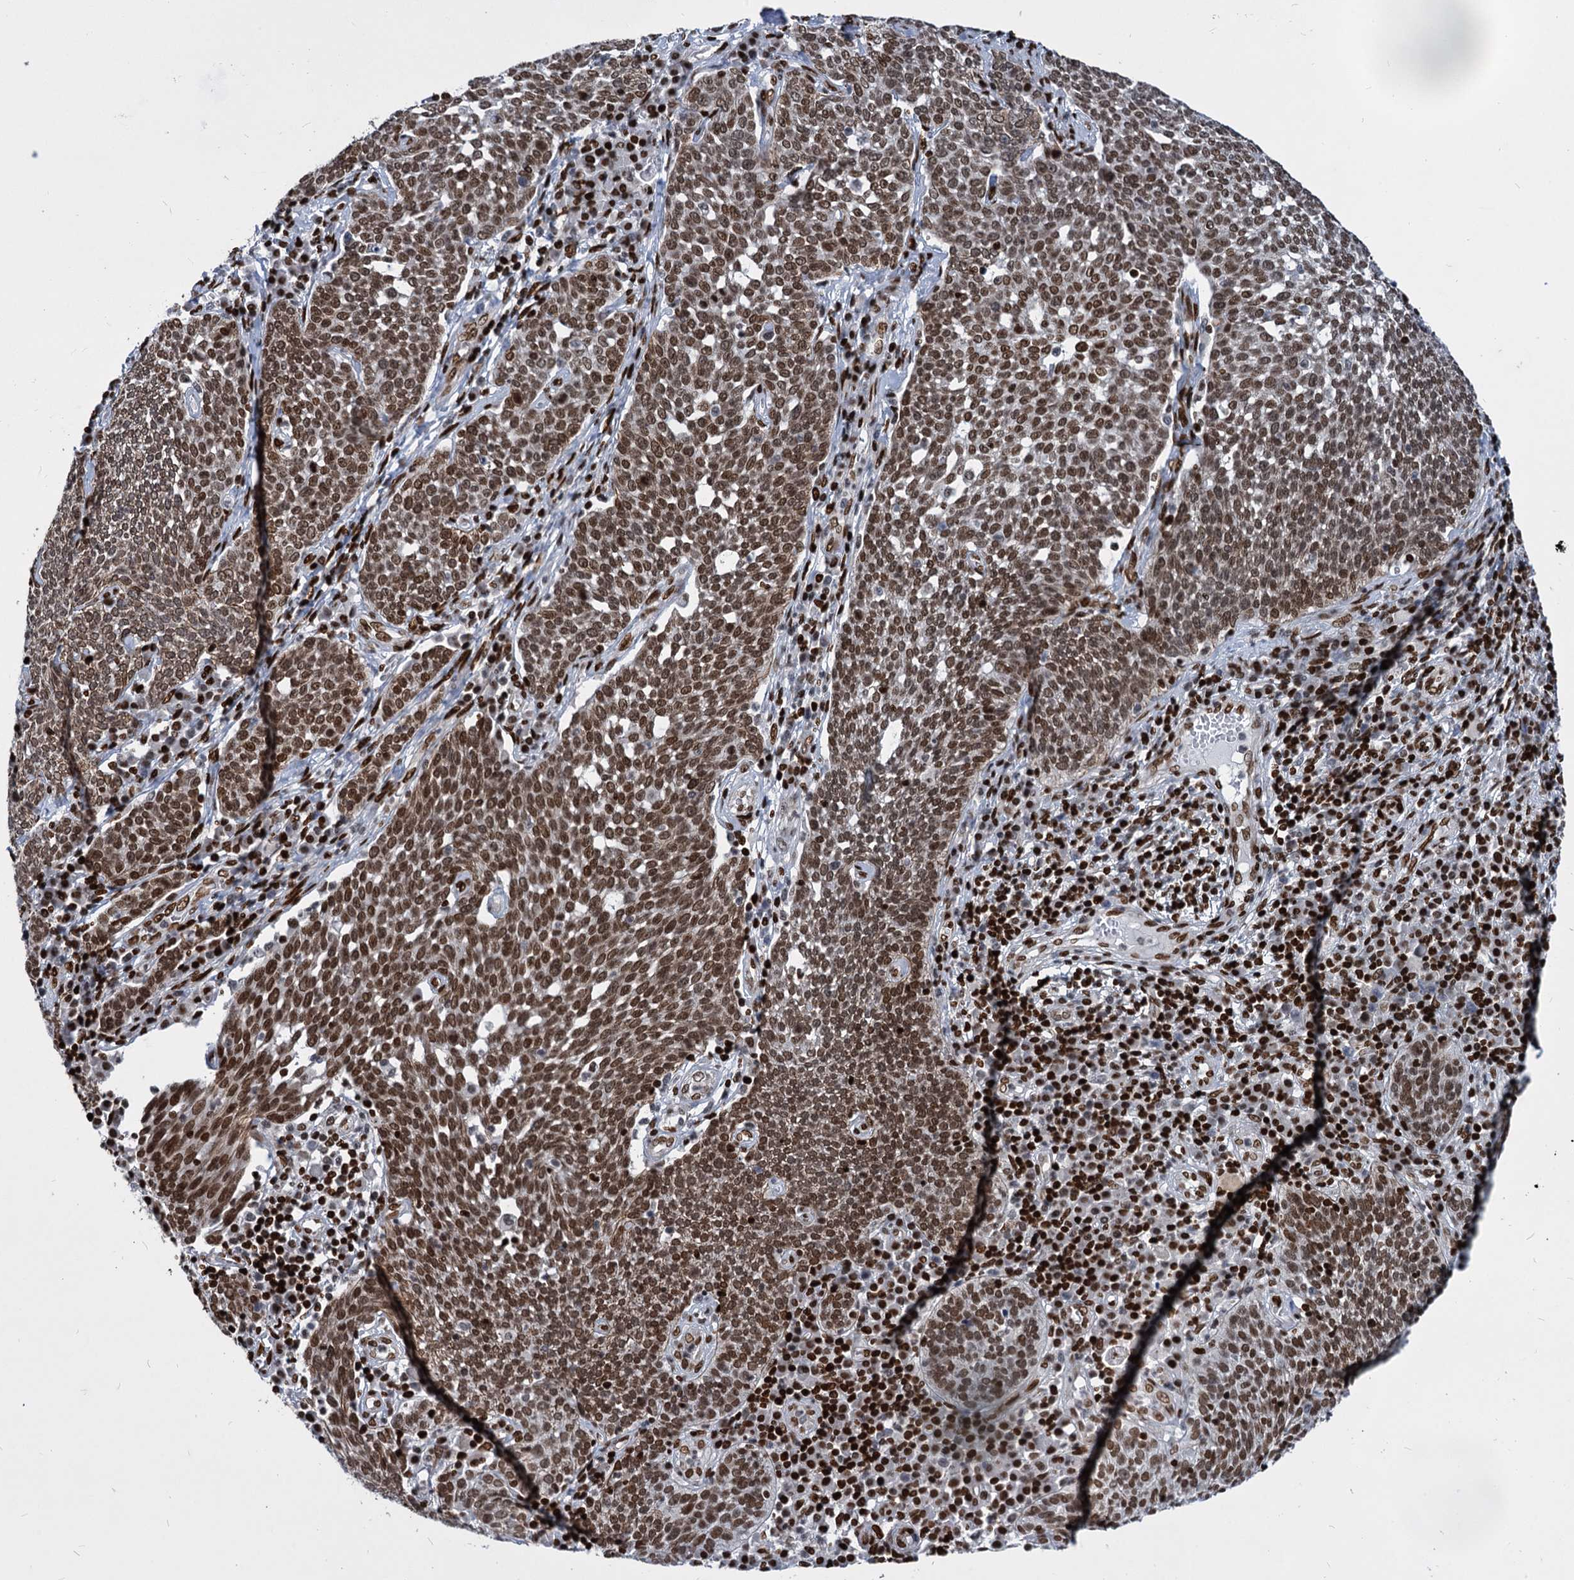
{"staining": {"intensity": "moderate", "quantity": ">75%", "location": "nuclear"}, "tissue": "cervical cancer", "cell_type": "Tumor cells", "image_type": "cancer", "snomed": [{"axis": "morphology", "description": "Squamous cell carcinoma, NOS"}, {"axis": "topography", "description": "Cervix"}], "caption": "About >75% of tumor cells in squamous cell carcinoma (cervical) exhibit moderate nuclear protein expression as visualized by brown immunohistochemical staining.", "gene": "MECP2", "patient": {"sex": "female", "age": 34}}